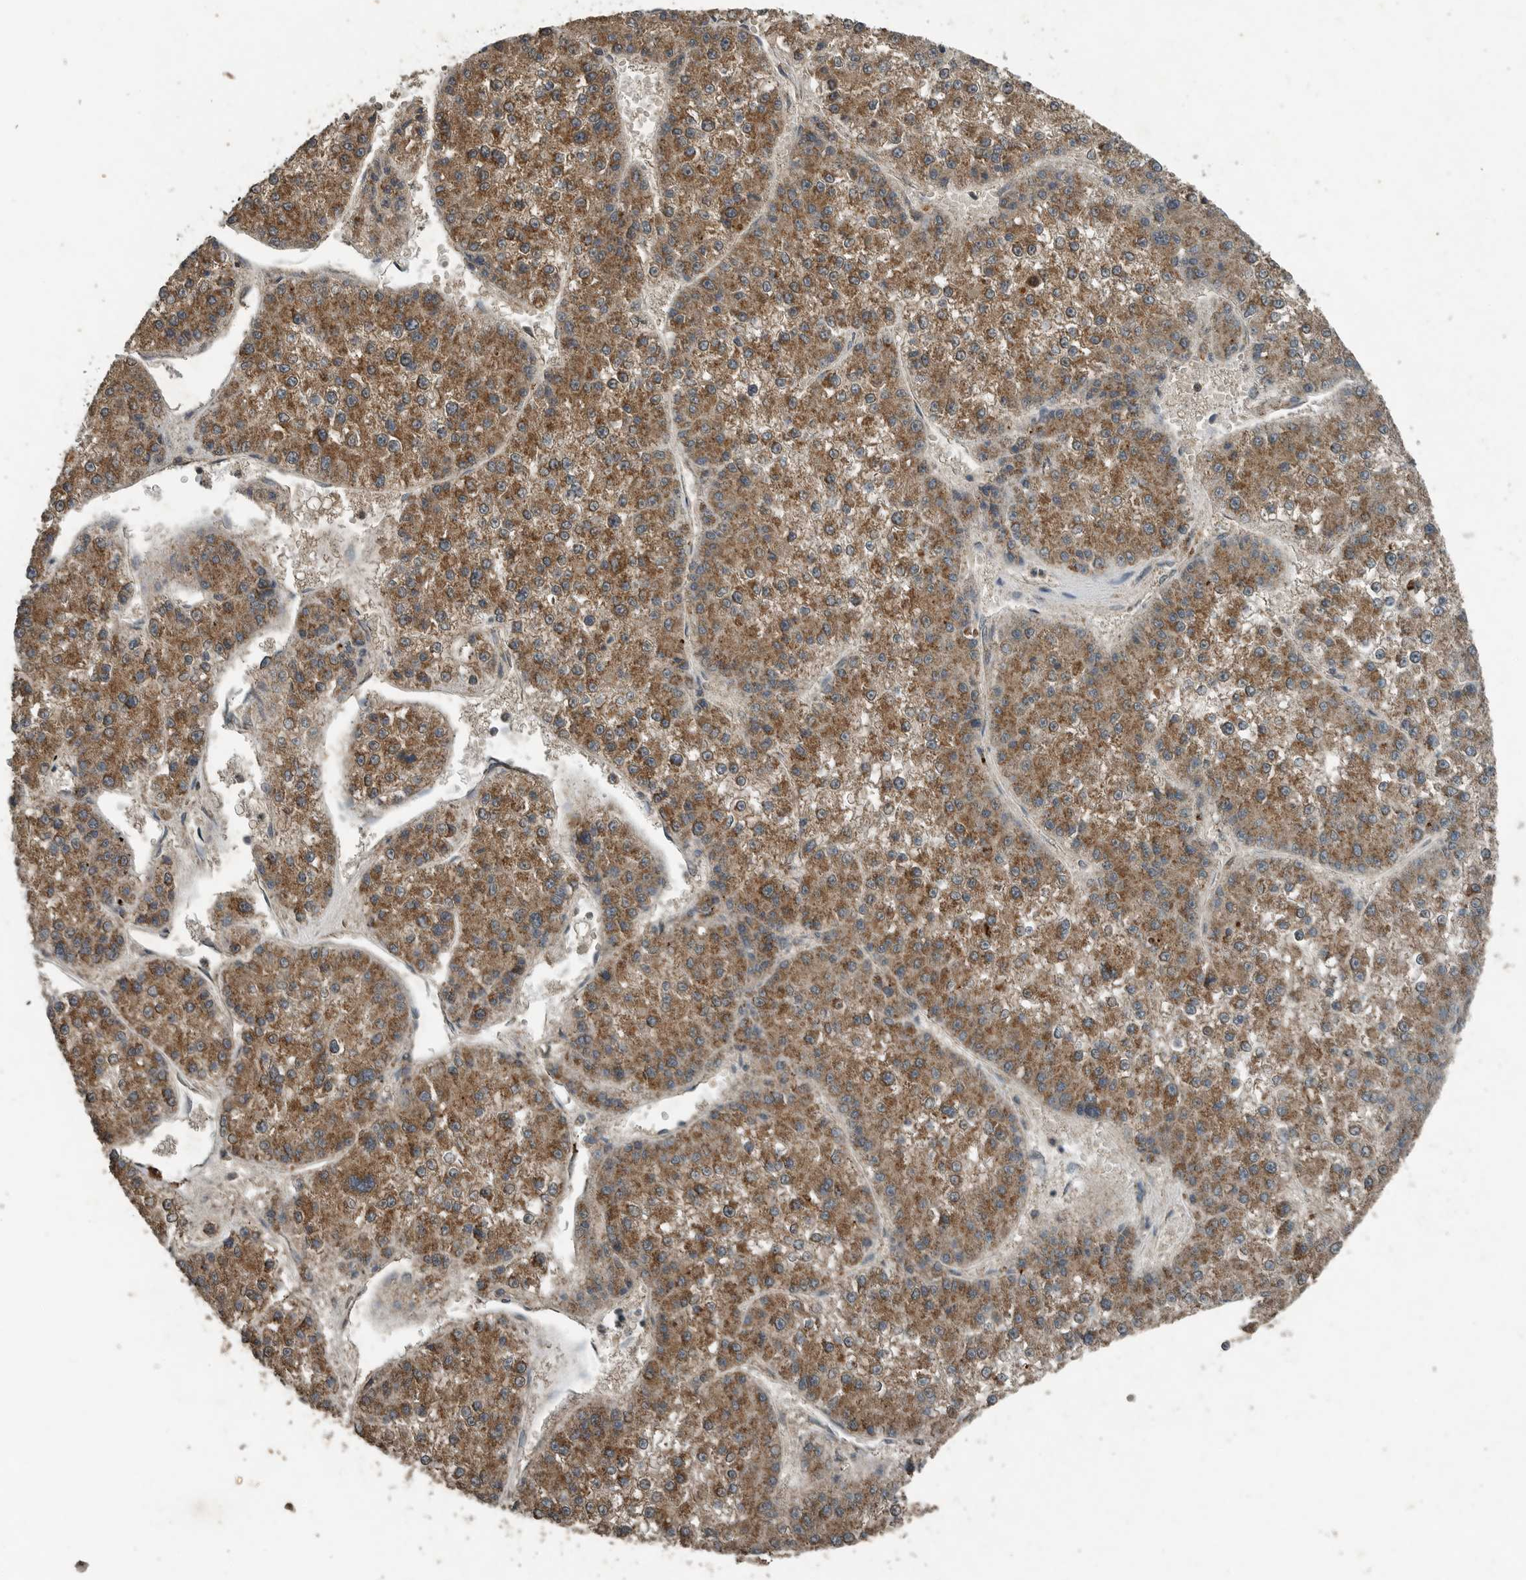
{"staining": {"intensity": "moderate", "quantity": ">75%", "location": "cytoplasmic/membranous"}, "tissue": "liver cancer", "cell_type": "Tumor cells", "image_type": "cancer", "snomed": [{"axis": "morphology", "description": "Carcinoma, Hepatocellular, NOS"}, {"axis": "topography", "description": "Liver"}], "caption": "IHC staining of liver cancer, which reveals medium levels of moderate cytoplasmic/membranous positivity in about >75% of tumor cells indicating moderate cytoplasmic/membranous protein staining. The staining was performed using DAB (brown) for protein detection and nuclei were counterstained in hematoxylin (blue).", "gene": "IL6ST", "patient": {"sex": "female", "age": 73}}